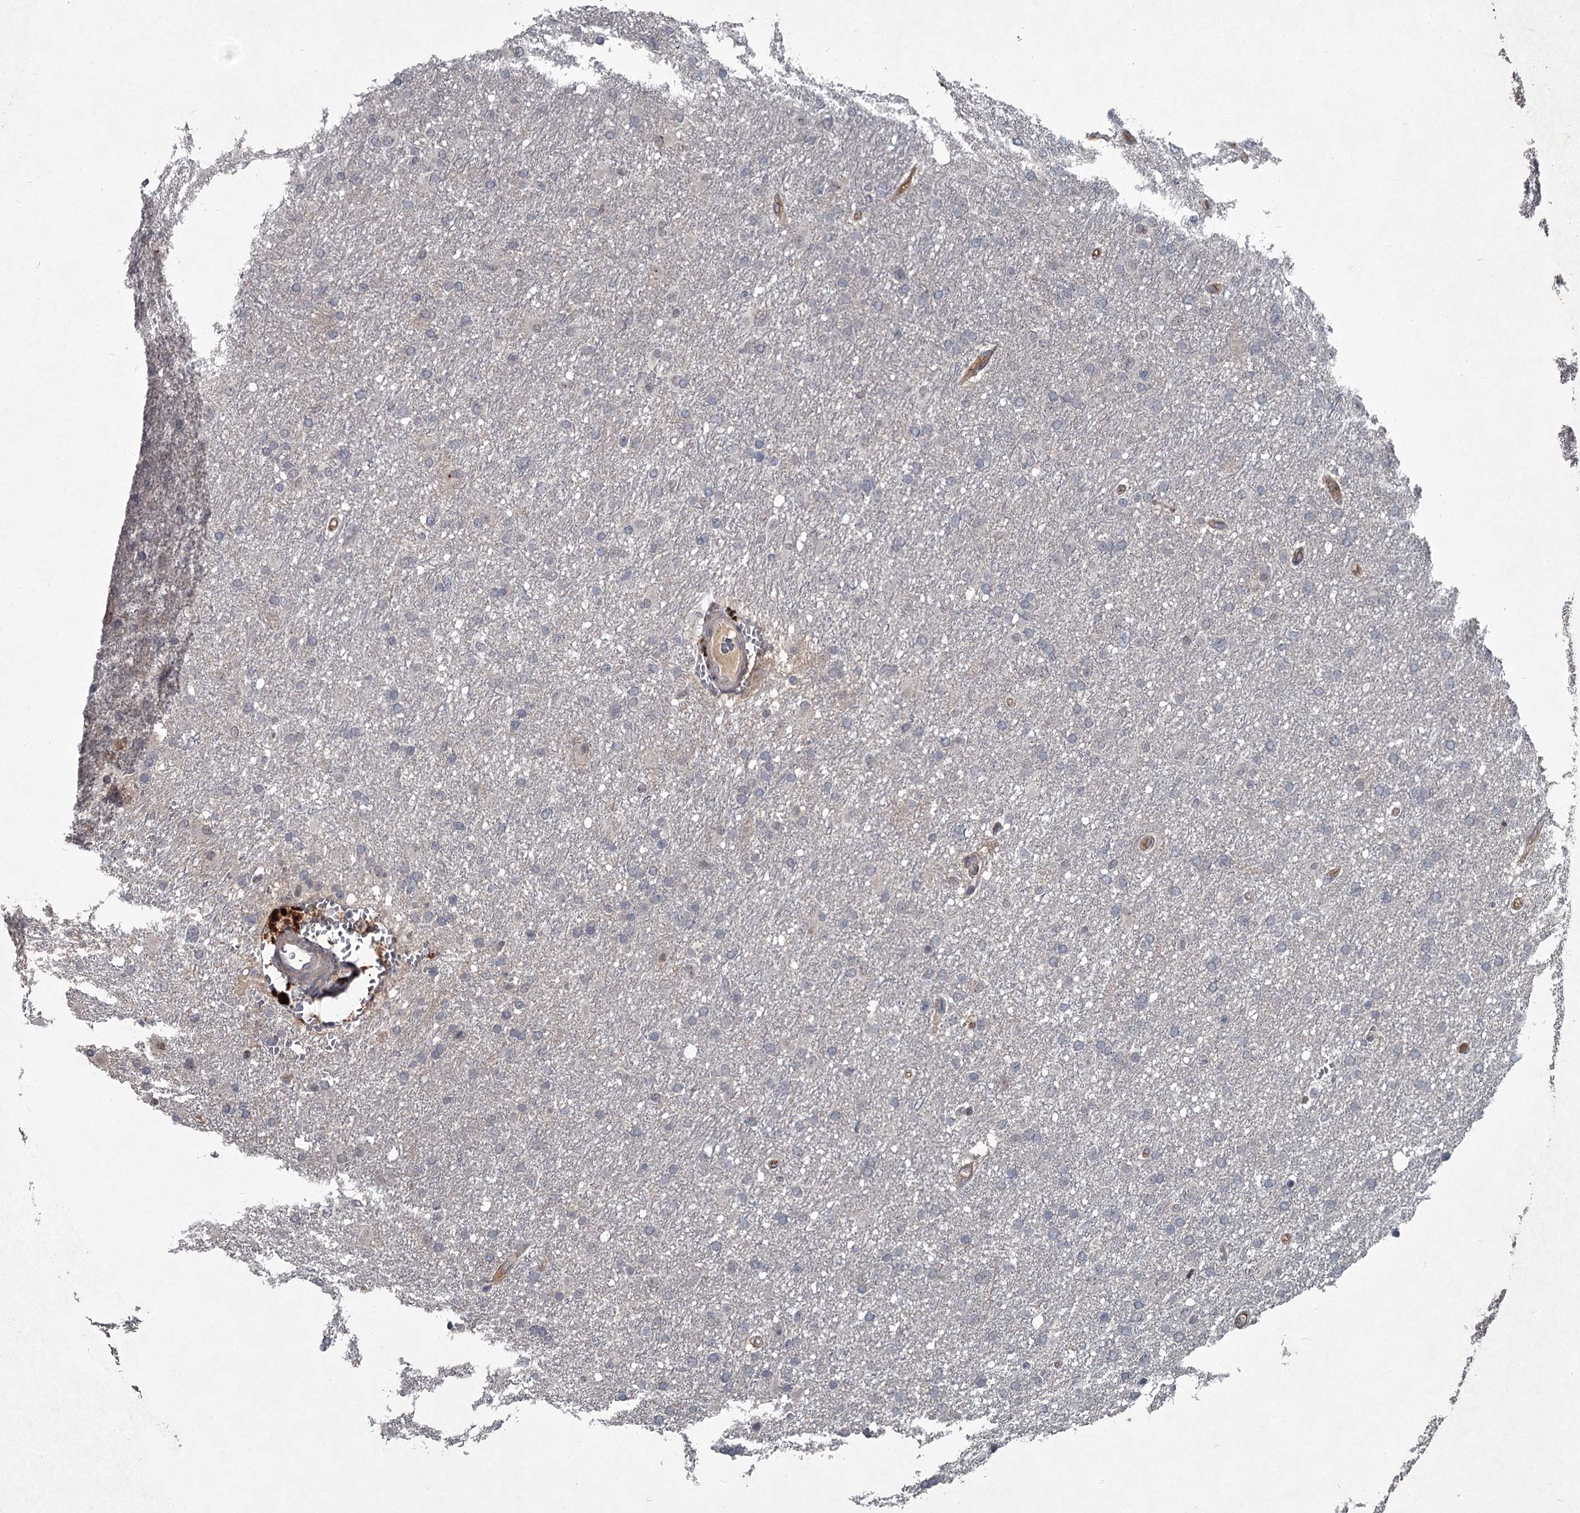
{"staining": {"intensity": "negative", "quantity": "none", "location": "none"}, "tissue": "glioma", "cell_type": "Tumor cells", "image_type": "cancer", "snomed": [{"axis": "morphology", "description": "Glioma, malignant, High grade"}, {"axis": "topography", "description": "Cerebral cortex"}], "caption": "Immunohistochemistry (IHC) image of human glioma stained for a protein (brown), which displays no staining in tumor cells. (IHC, brightfield microscopy, high magnification).", "gene": "FLVCR2", "patient": {"sex": "female", "age": 36}}